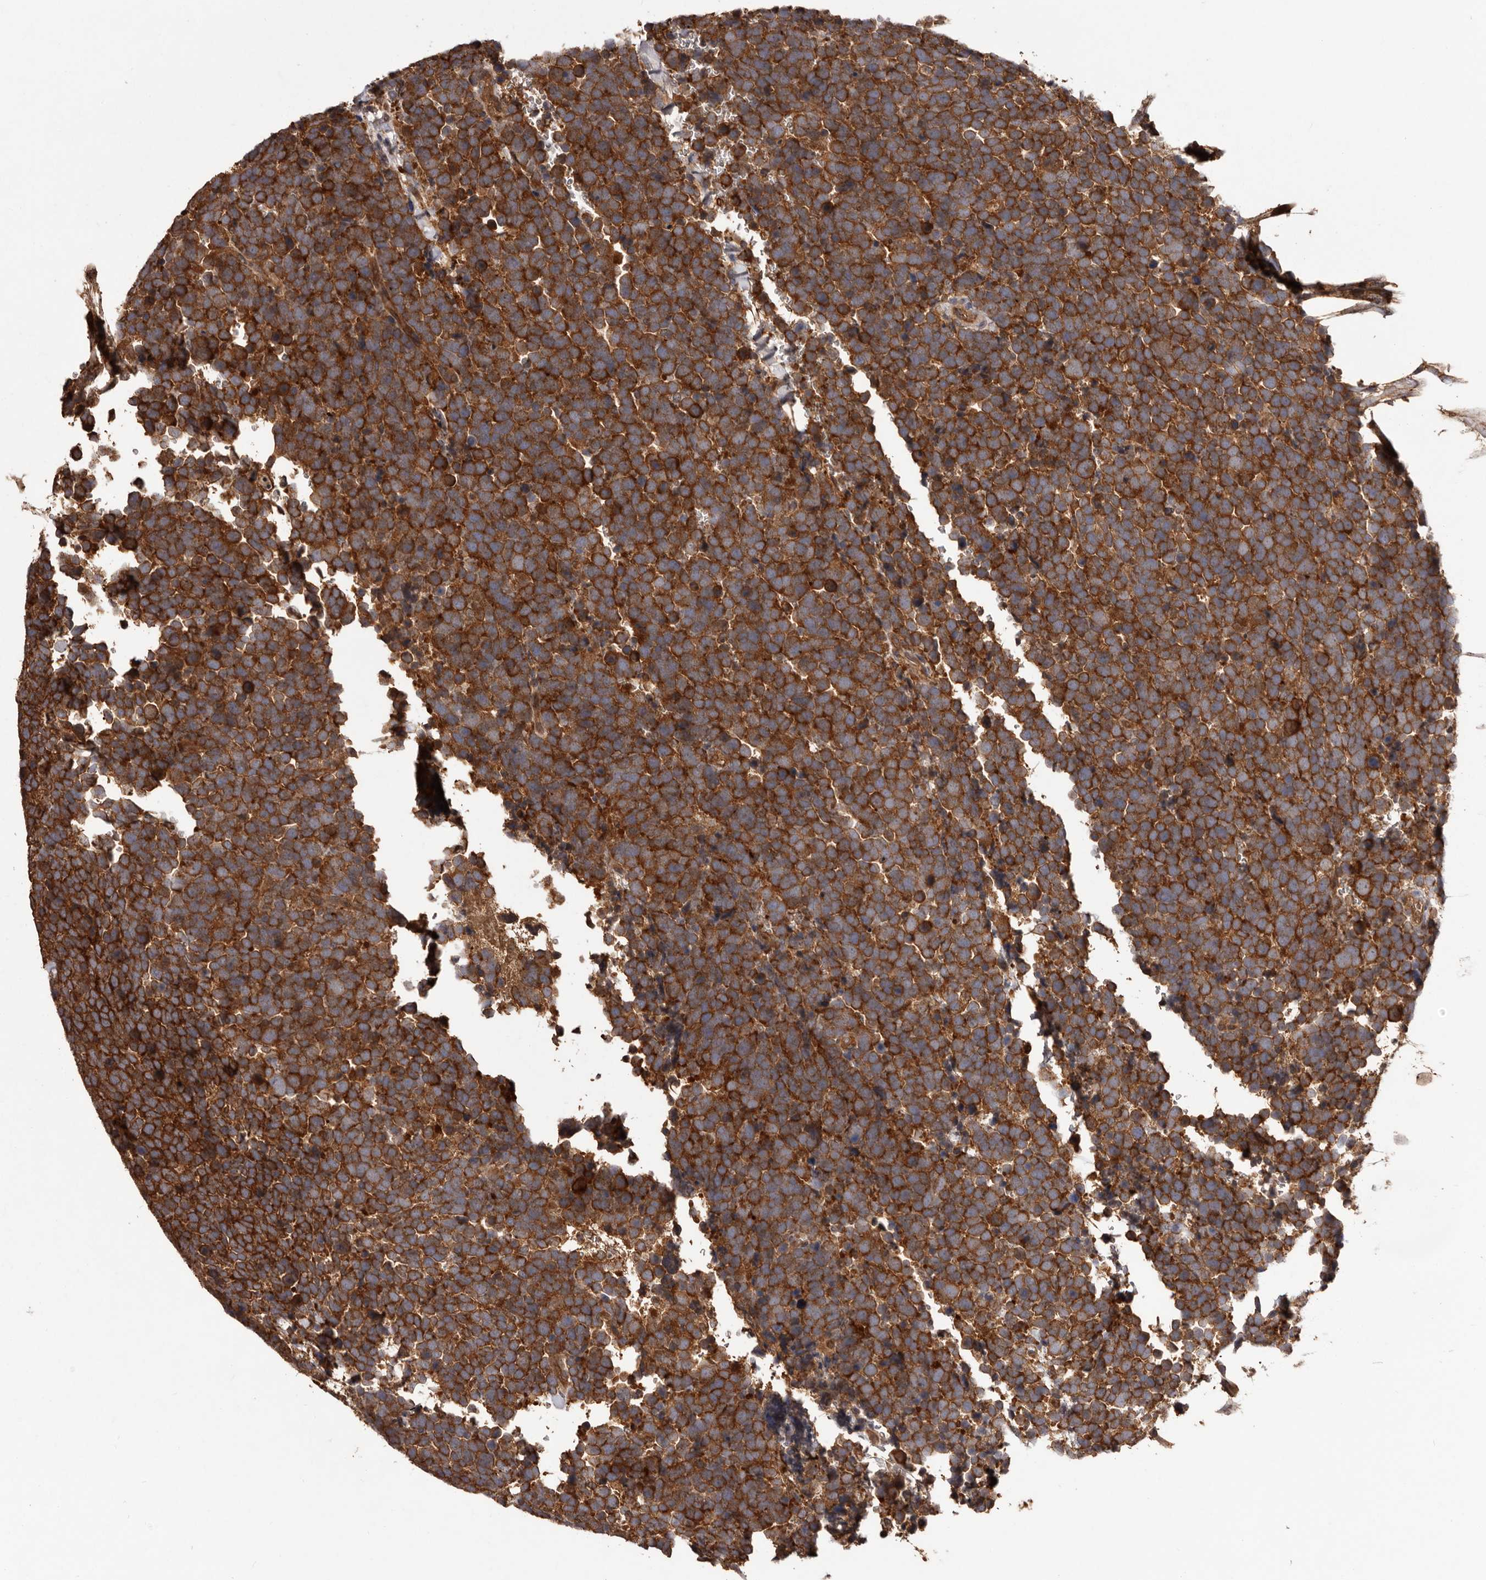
{"staining": {"intensity": "strong", "quantity": ">75%", "location": "cytoplasmic/membranous"}, "tissue": "urothelial cancer", "cell_type": "Tumor cells", "image_type": "cancer", "snomed": [{"axis": "morphology", "description": "Urothelial carcinoma, High grade"}, {"axis": "topography", "description": "Urinary bladder"}], "caption": "A histopathology image of human high-grade urothelial carcinoma stained for a protein shows strong cytoplasmic/membranous brown staining in tumor cells.", "gene": "SLC22A3", "patient": {"sex": "female", "age": 82}}